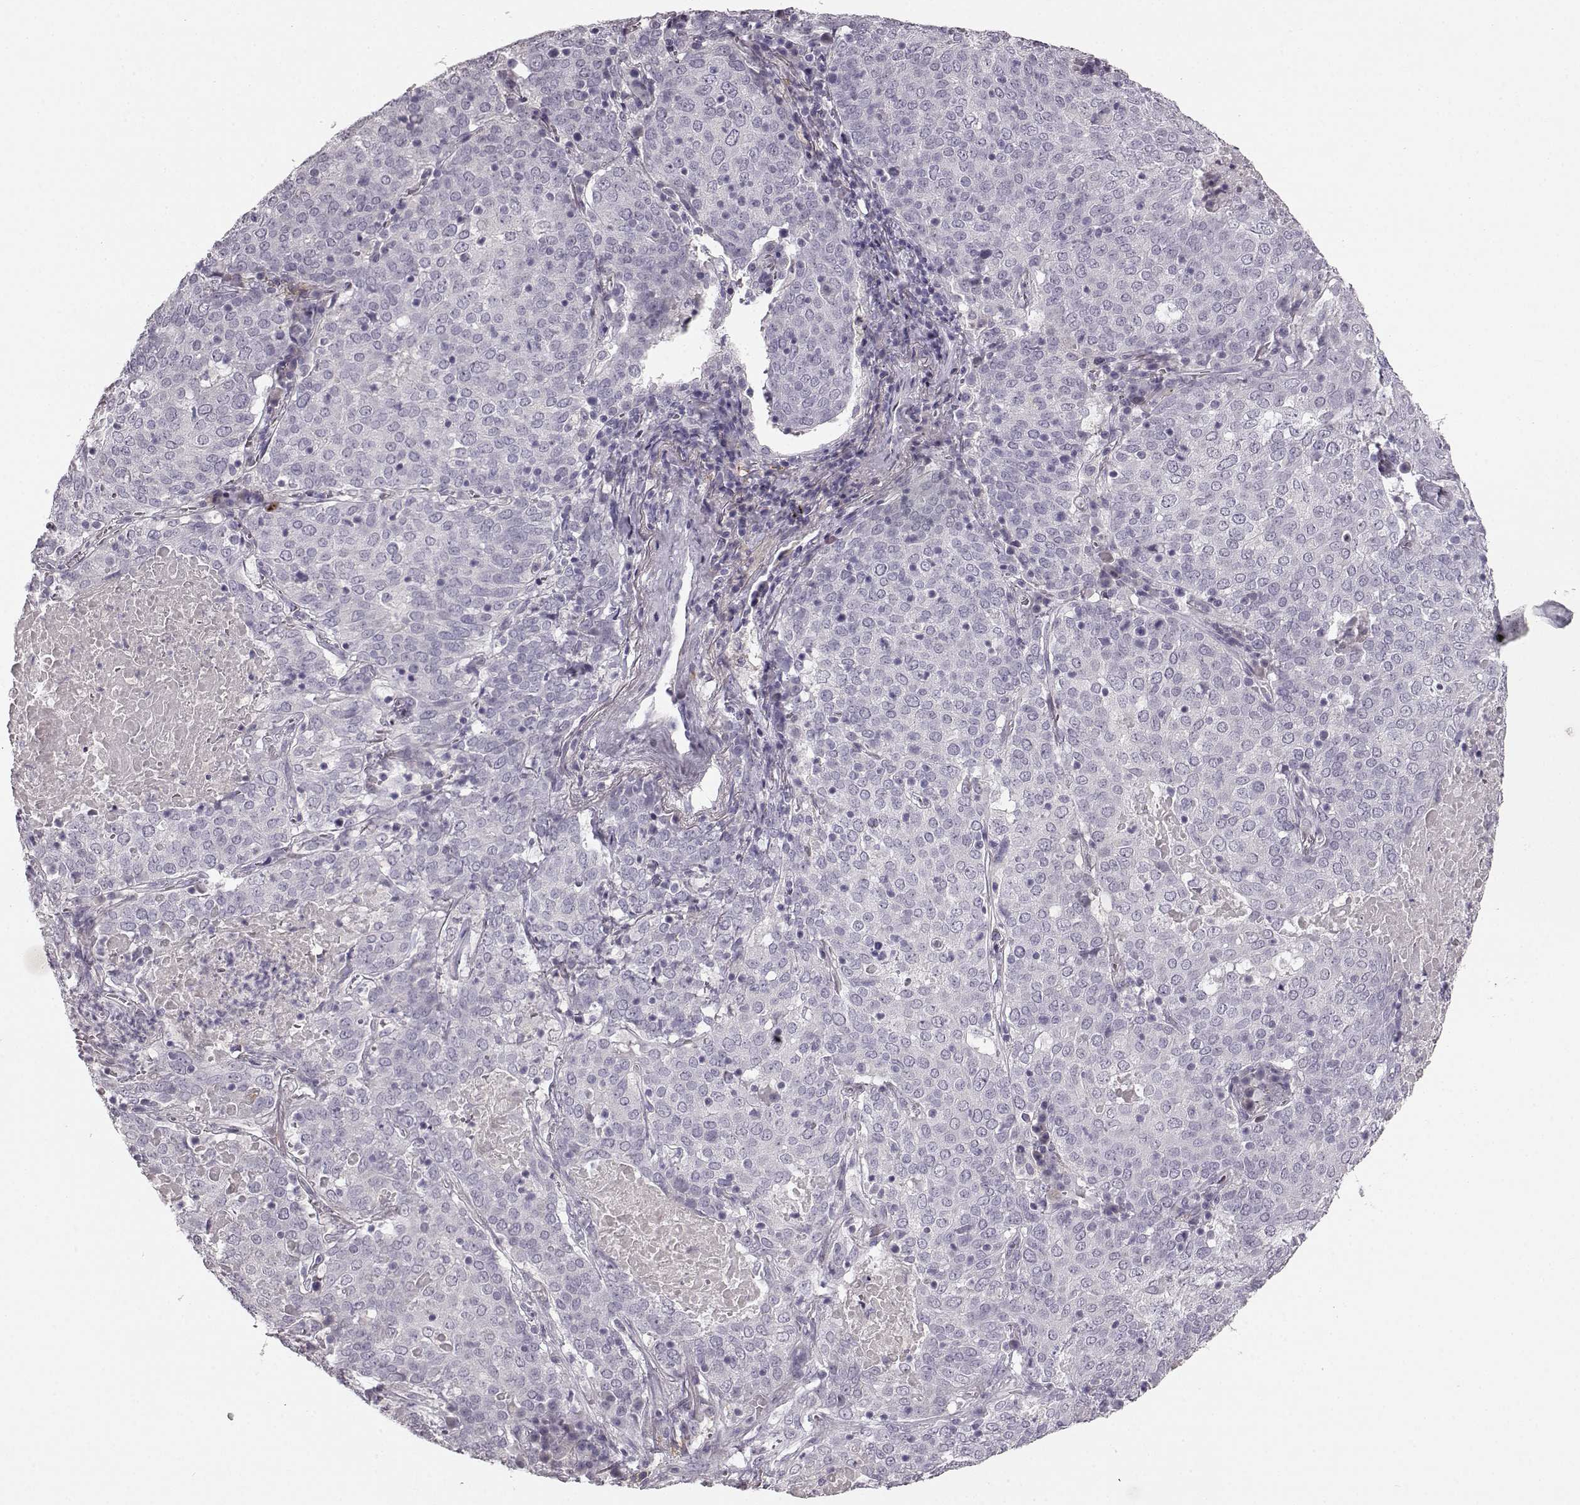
{"staining": {"intensity": "negative", "quantity": "none", "location": "none"}, "tissue": "lung cancer", "cell_type": "Tumor cells", "image_type": "cancer", "snomed": [{"axis": "morphology", "description": "Squamous cell carcinoma, NOS"}, {"axis": "topography", "description": "Lung"}], "caption": "Immunohistochemistry (IHC) micrograph of lung squamous cell carcinoma stained for a protein (brown), which reveals no positivity in tumor cells.", "gene": "KIAA0319", "patient": {"sex": "male", "age": 82}}